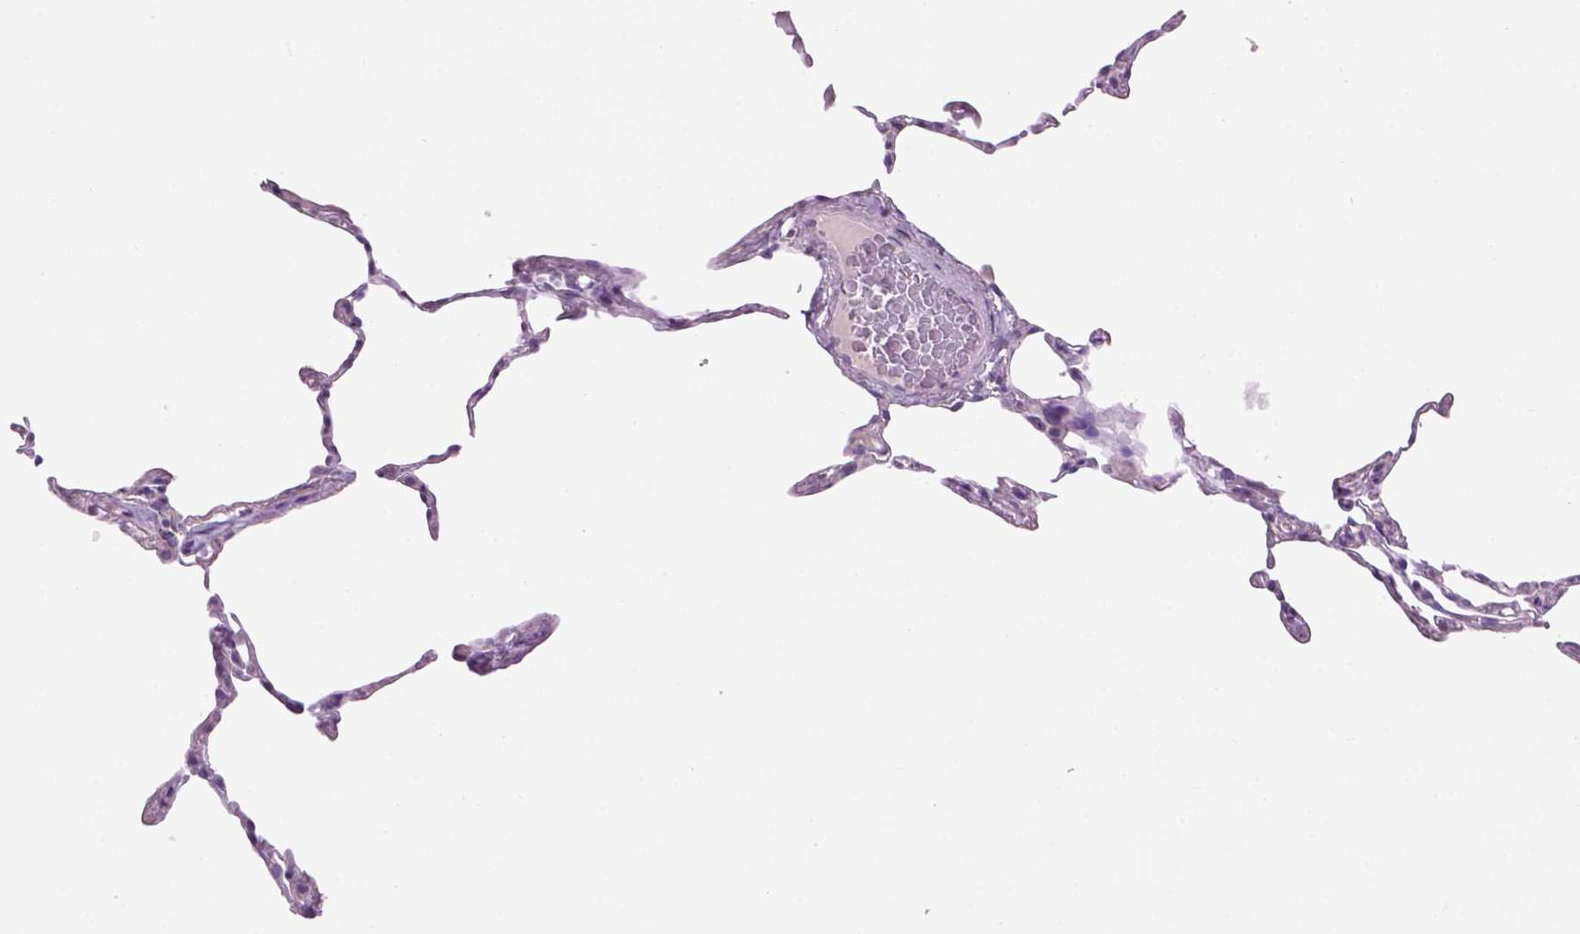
{"staining": {"intensity": "negative", "quantity": "none", "location": "none"}, "tissue": "lung", "cell_type": "Alveolar cells", "image_type": "normal", "snomed": [{"axis": "morphology", "description": "Normal tissue, NOS"}, {"axis": "topography", "description": "Lung"}], "caption": "A high-resolution image shows immunohistochemistry staining of benign lung, which demonstrates no significant positivity in alveolar cells.", "gene": "CRYBA4", "patient": {"sex": "female", "age": 57}}